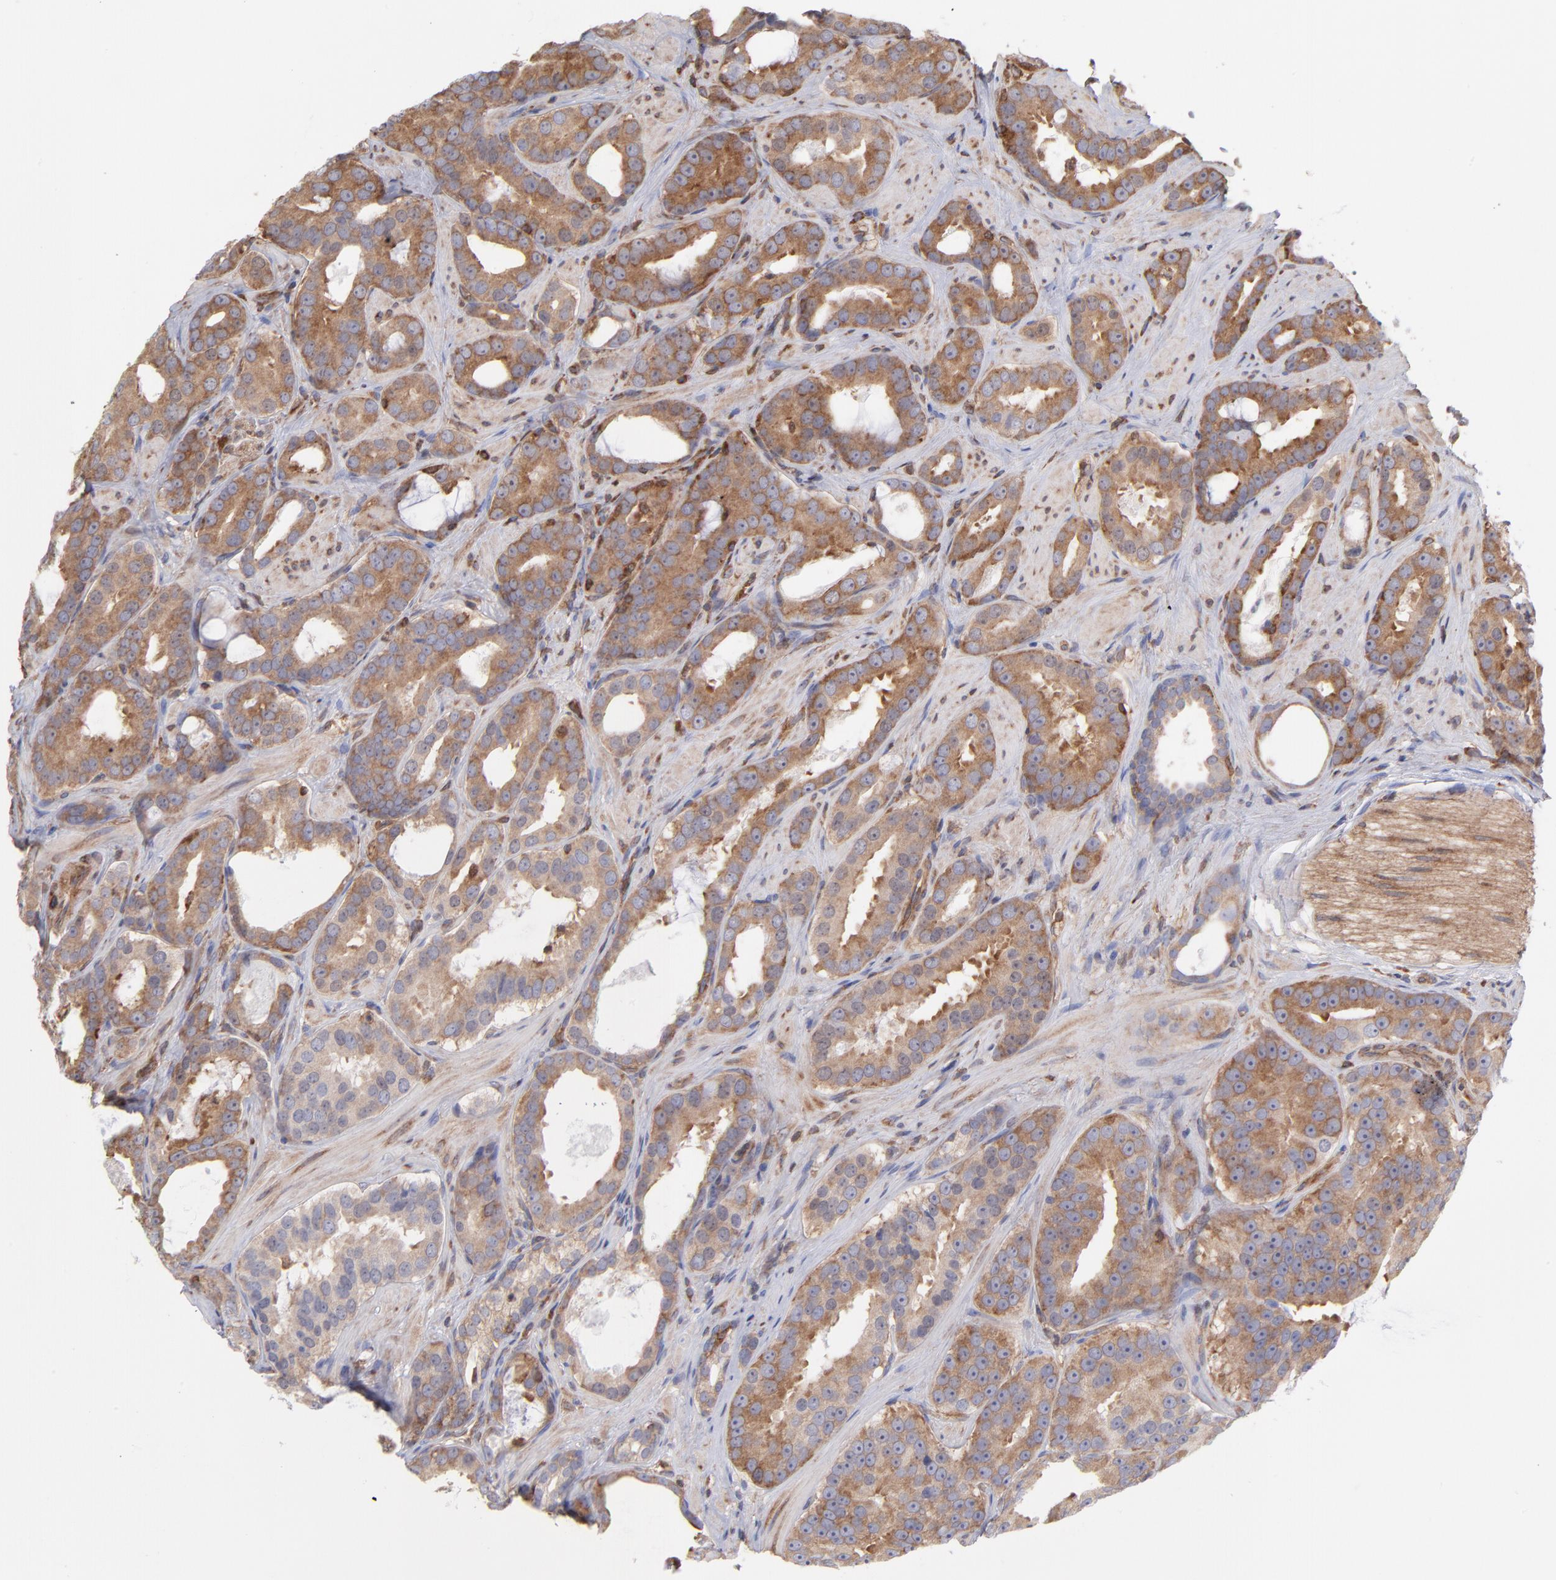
{"staining": {"intensity": "moderate", "quantity": ">75%", "location": "cytoplasmic/membranous"}, "tissue": "prostate cancer", "cell_type": "Tumor cells", "image_type": "cancer", "snomed": [{"axis": "morphology", "description": "Adenocarcinoma, Low grade"}, {"axis": "topography", "description": "Prostate"}], "caption": "Human prostate adenocarcinoma (low-grade) stained with a brown dye exhibits moderate cytoplasmic/membranous positive expression in approximately >75% of tumor cells.", "gene": "MAPRE1", "patient": {"sex": "male", "age": 59}}